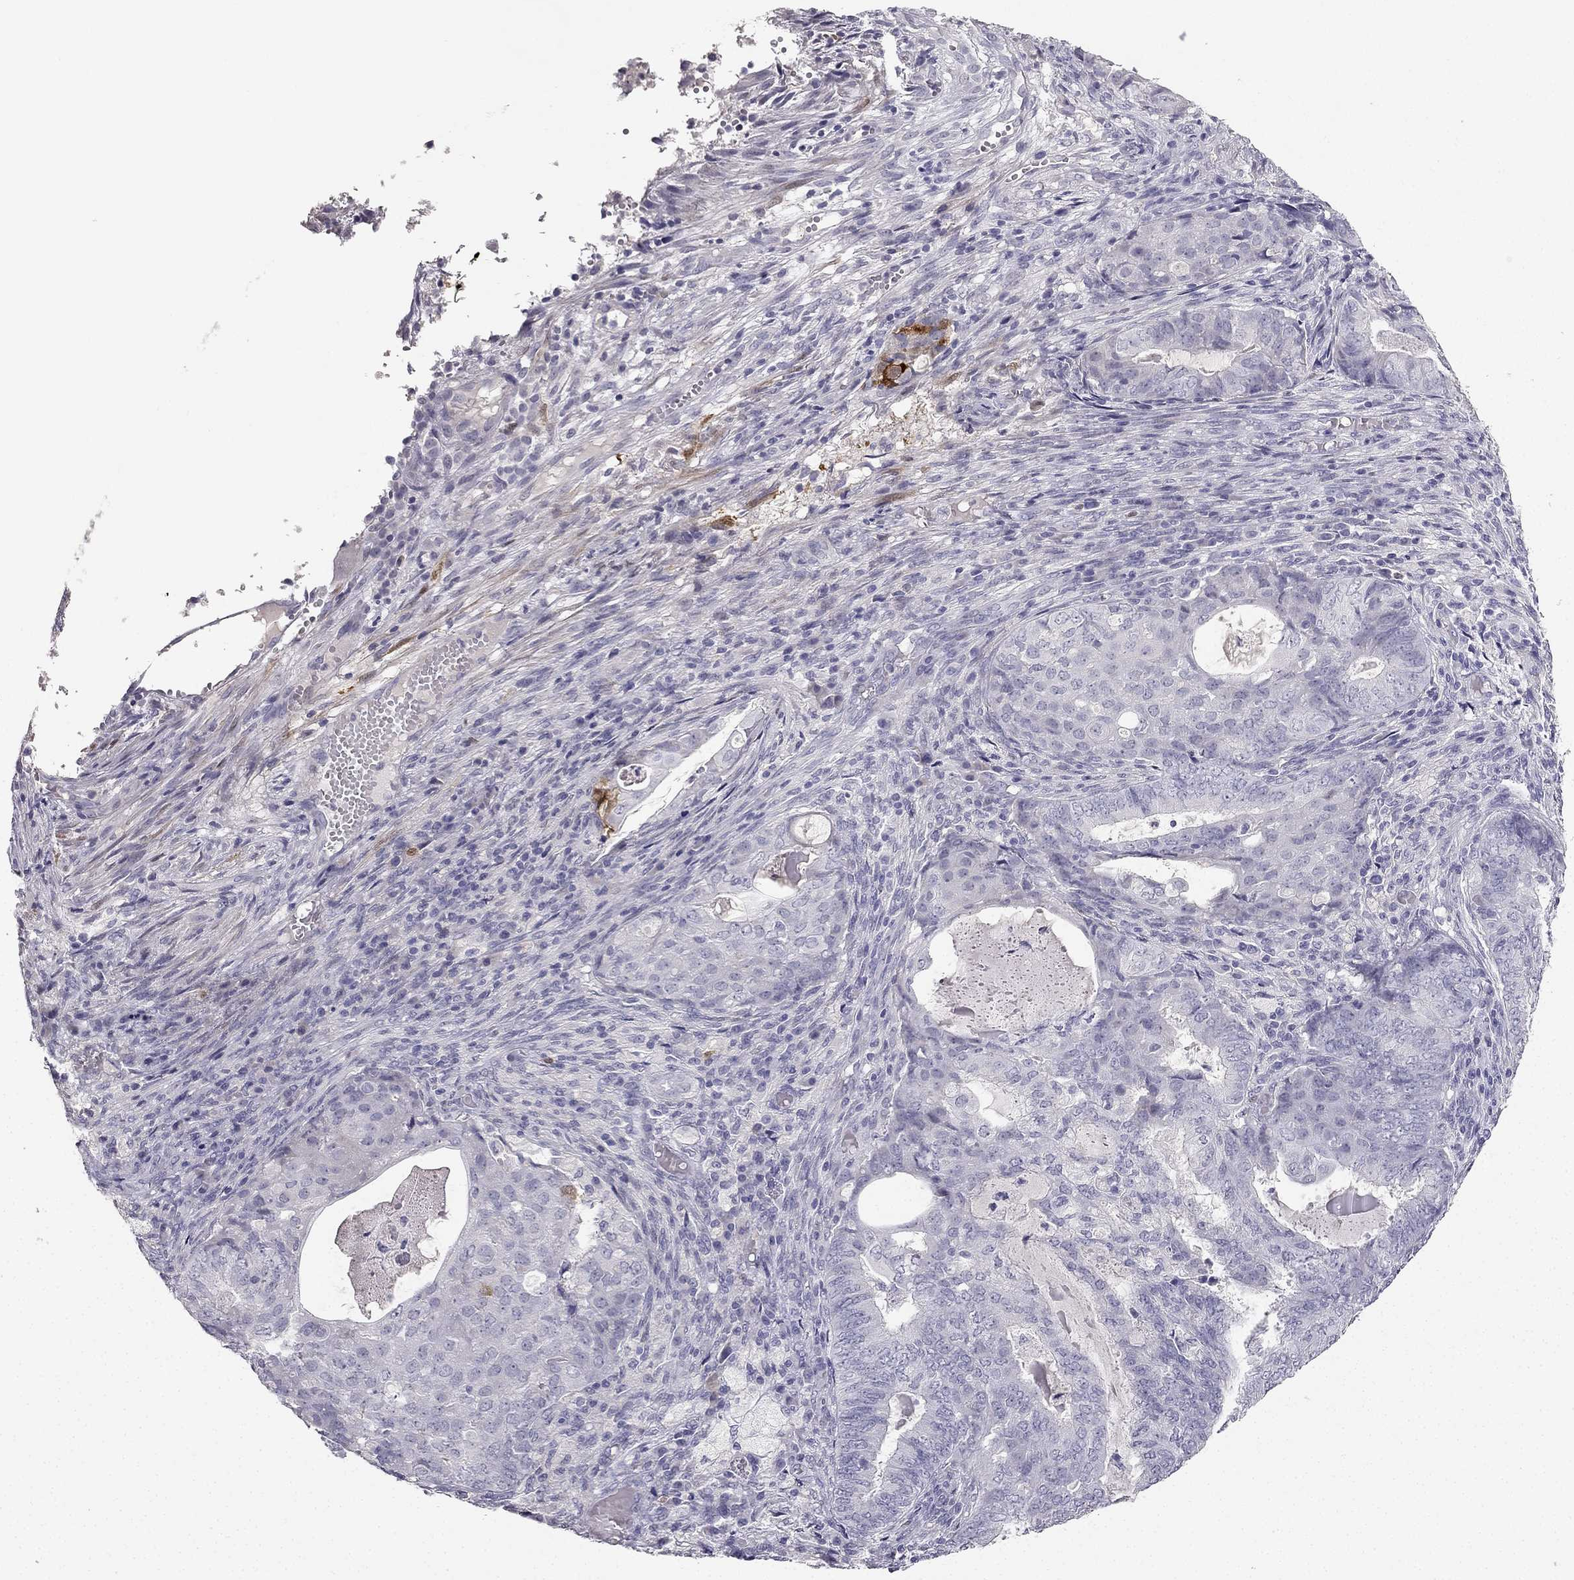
{"staining": {"intensity": "negative", "quantity": "none", "location": "none"}, "tissue": "endometrial cancer", "cell_type": "Tumor cells", "image_type": "cancer", "snomed": [{"axis": "morphology", "description": "Adenocarcinoma, NOS"}, {"axis": "topography", "description": "Endometrium"}], "caption": "Immunohistochemical staining of endometrial adenocarcinoma displays no significant staining in tumor cells. The staining was performed using DAB (3,3'-diaminobenzidine) to visualize the protein expression in brown, while the nuclei were stained in blue with hematoxylin (Magnification: 20x).", "gene": "CALB2", "patient": {"sex": "female", "age": 62}}